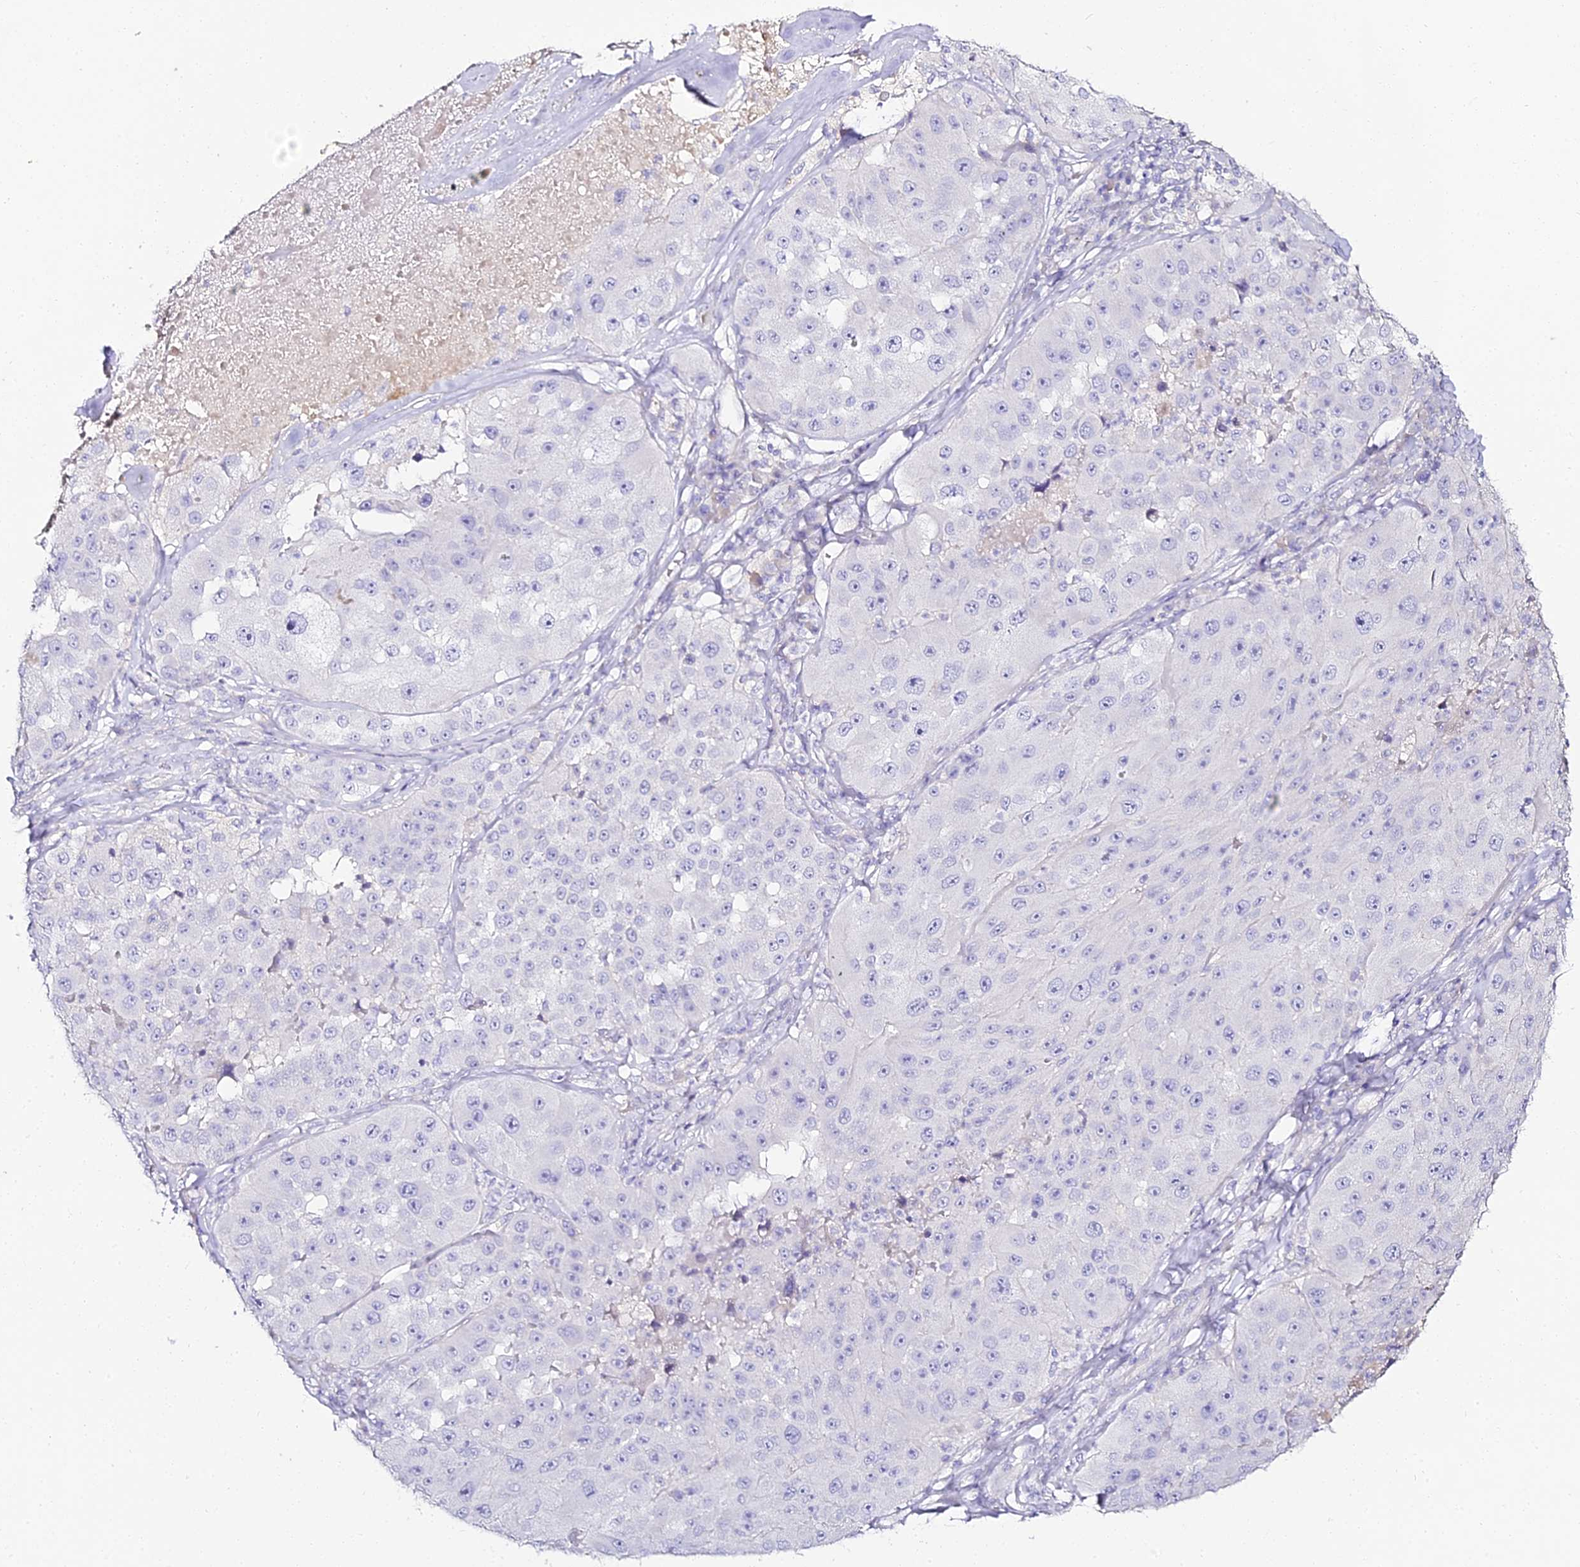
{"staining": {"intensity": "negative", "quantity": "none", "location": "none"}, "tissue": "melanoma", "cell_type": "Tumor cells", "image_type": "cancer", "snomed": [{"axis": "morphology", "description": "Malignant melanoma, Metastatic site"}, {"axis": "topography", "description": "Lymph node"}], "caption": "Malignant melanoma (metastatic site) was stained to show a protein in brown. There is no significant staining in tumor cells. (IHC, brightfield microscopy, high magnification).", "gene": "ALPG", "patient": {"sex": "male", "age": 62}}